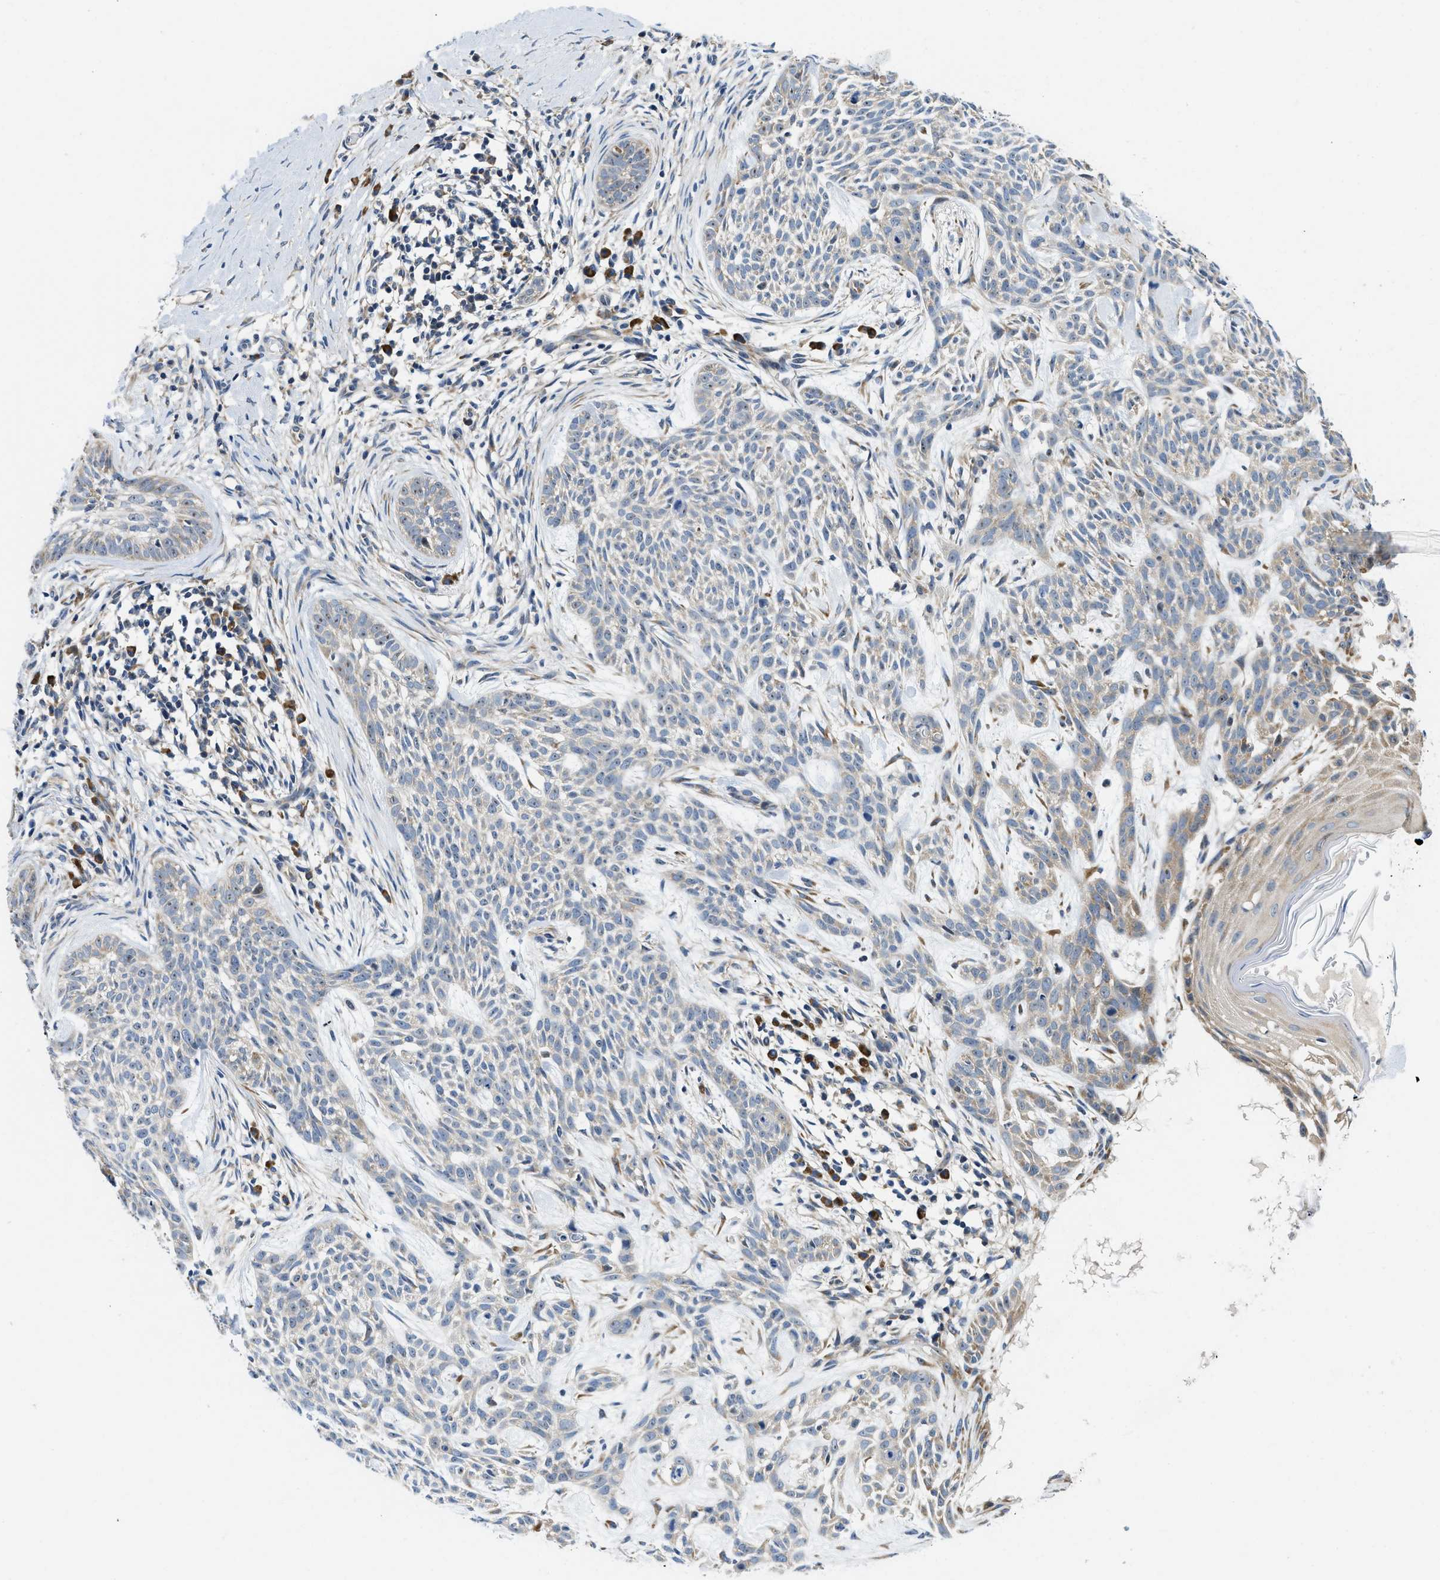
{"staining": {"intensity": "negative", "quantity": "none", "location": "none"}, "tissue": "skin cancer", "cell_type": "Tumor cells", "image_type": "cancer", "snomed": [{"axis": "morphology", "description": "Basal cell carcinoma"}, {"axis": "topography", "description": "Skin"}], "caption": "This is a photomicrograph of immunohistochemistry staining of skin cancer (basal cell carcinoma), which shows no expression in tumor cells.", "gene": "IKBKE", "patient": {"sex": "female", "age": 59}}